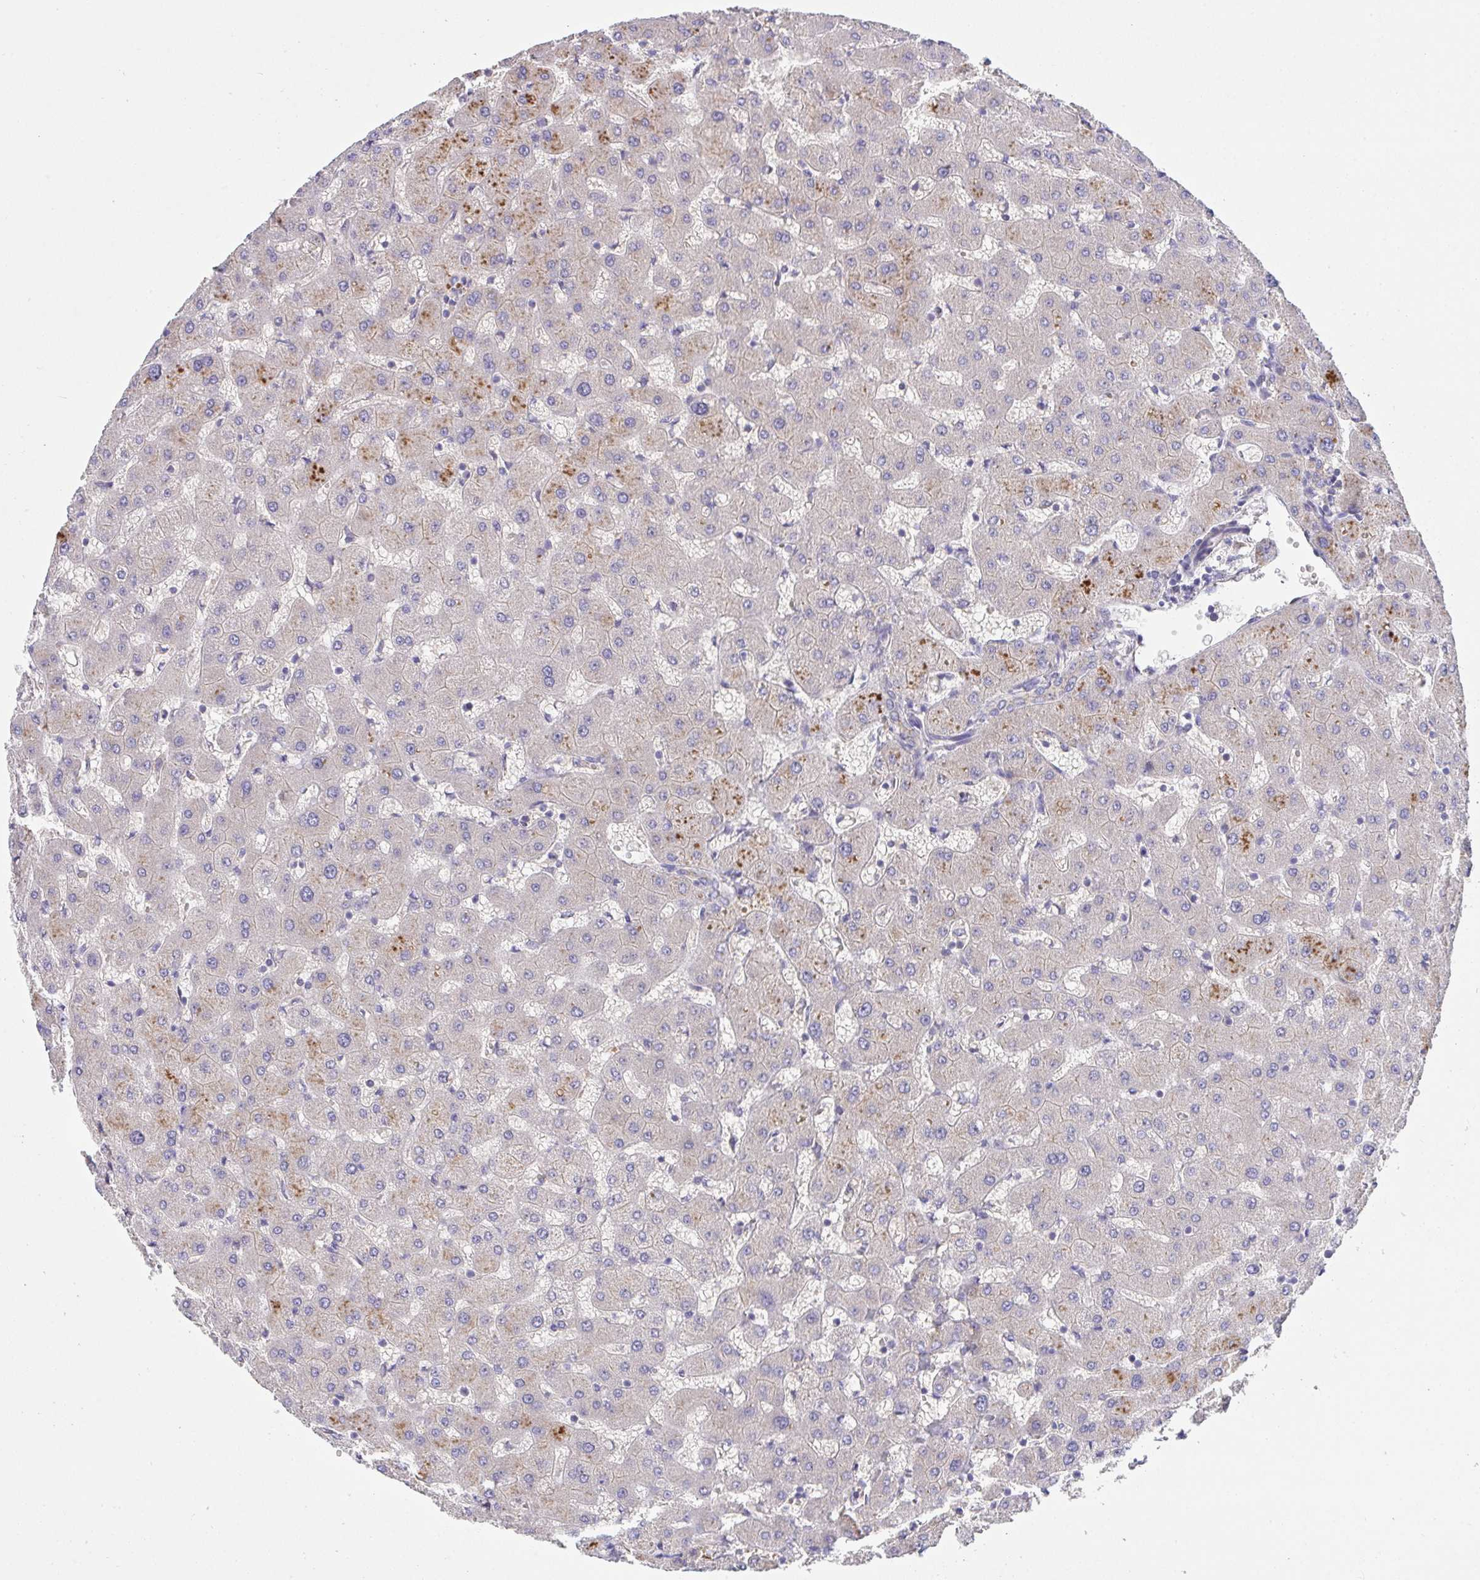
{"staining": {"intensity": "weak", "quantity": "25%-75%", "location": "cytoplasmic/membranous"}, "tissue": "liver", "cell_type": "Cholangiocytes", "image_type": "normal", "snomed": [{"axis": "morphology", "description": "Normal tissue, NOS"}, {"axis": "topography", "description": "Liver"}], "caption": "Protein expression analysis of normal liver shows weak cytoplasmic/membranous positivity in about 25%-75% of cholangiocytes.", "gene": "ZNF581", "patient": {"sex": "female", "age": 63}}